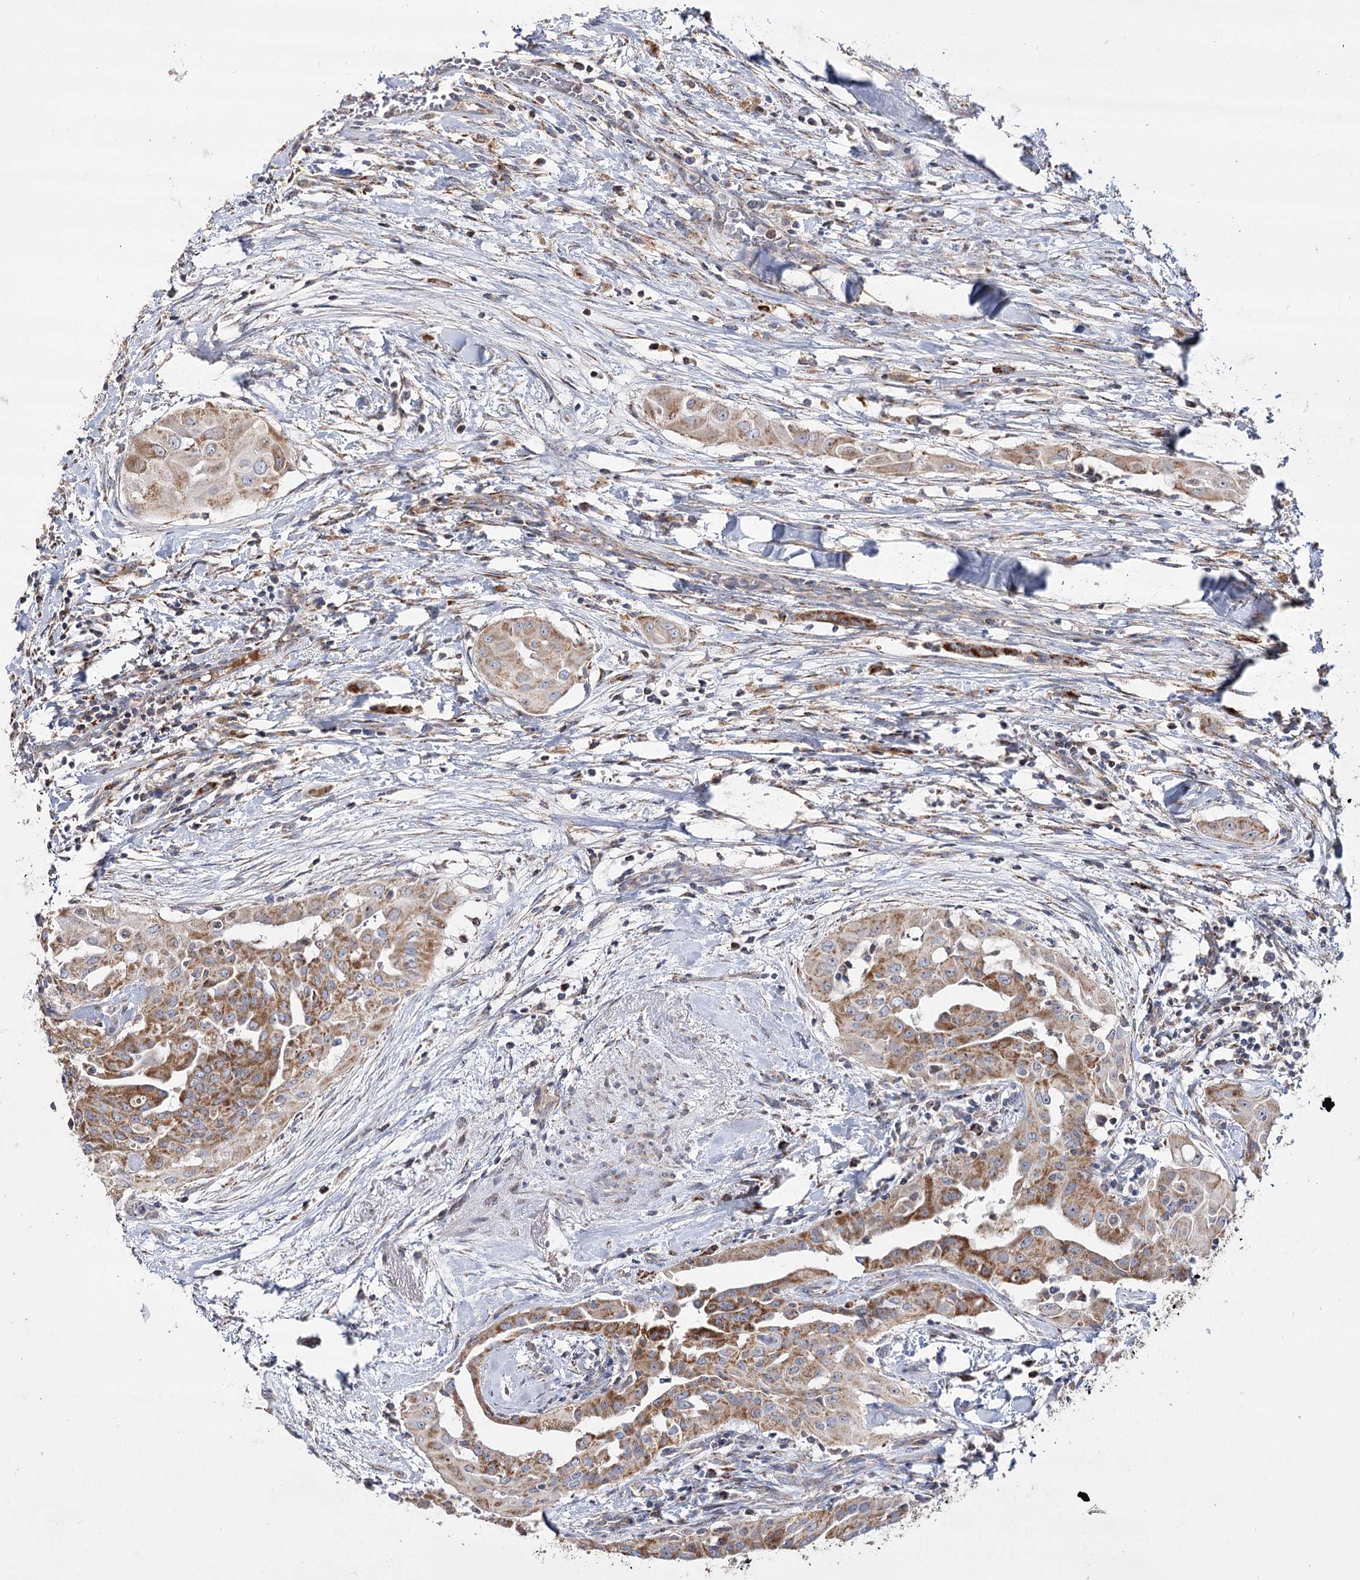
{"staining": {"intensity": "moderate", "quantity": ">75%", "location": "cytoplasmic/membranous"}, "tissue": "thyroid cancer", "cell_type": "Tumor cells", "image_type": "cancer", "snomed": [{"axis": "morphology", "description": "Papillary adenocarcinoma, NOS"}, {"axis": "topography", "description": "Thyroid gland"}], "caption": "A brown stain shows moderate cytoplasmic/membranous expression of a protein in human thyroid papillary adenocarcinoma tumor cells. (DAB IHC with brightfield microscopy, high magnification).", "gene": "NADK2", "patient": {"sex": "female", "age": 59}}